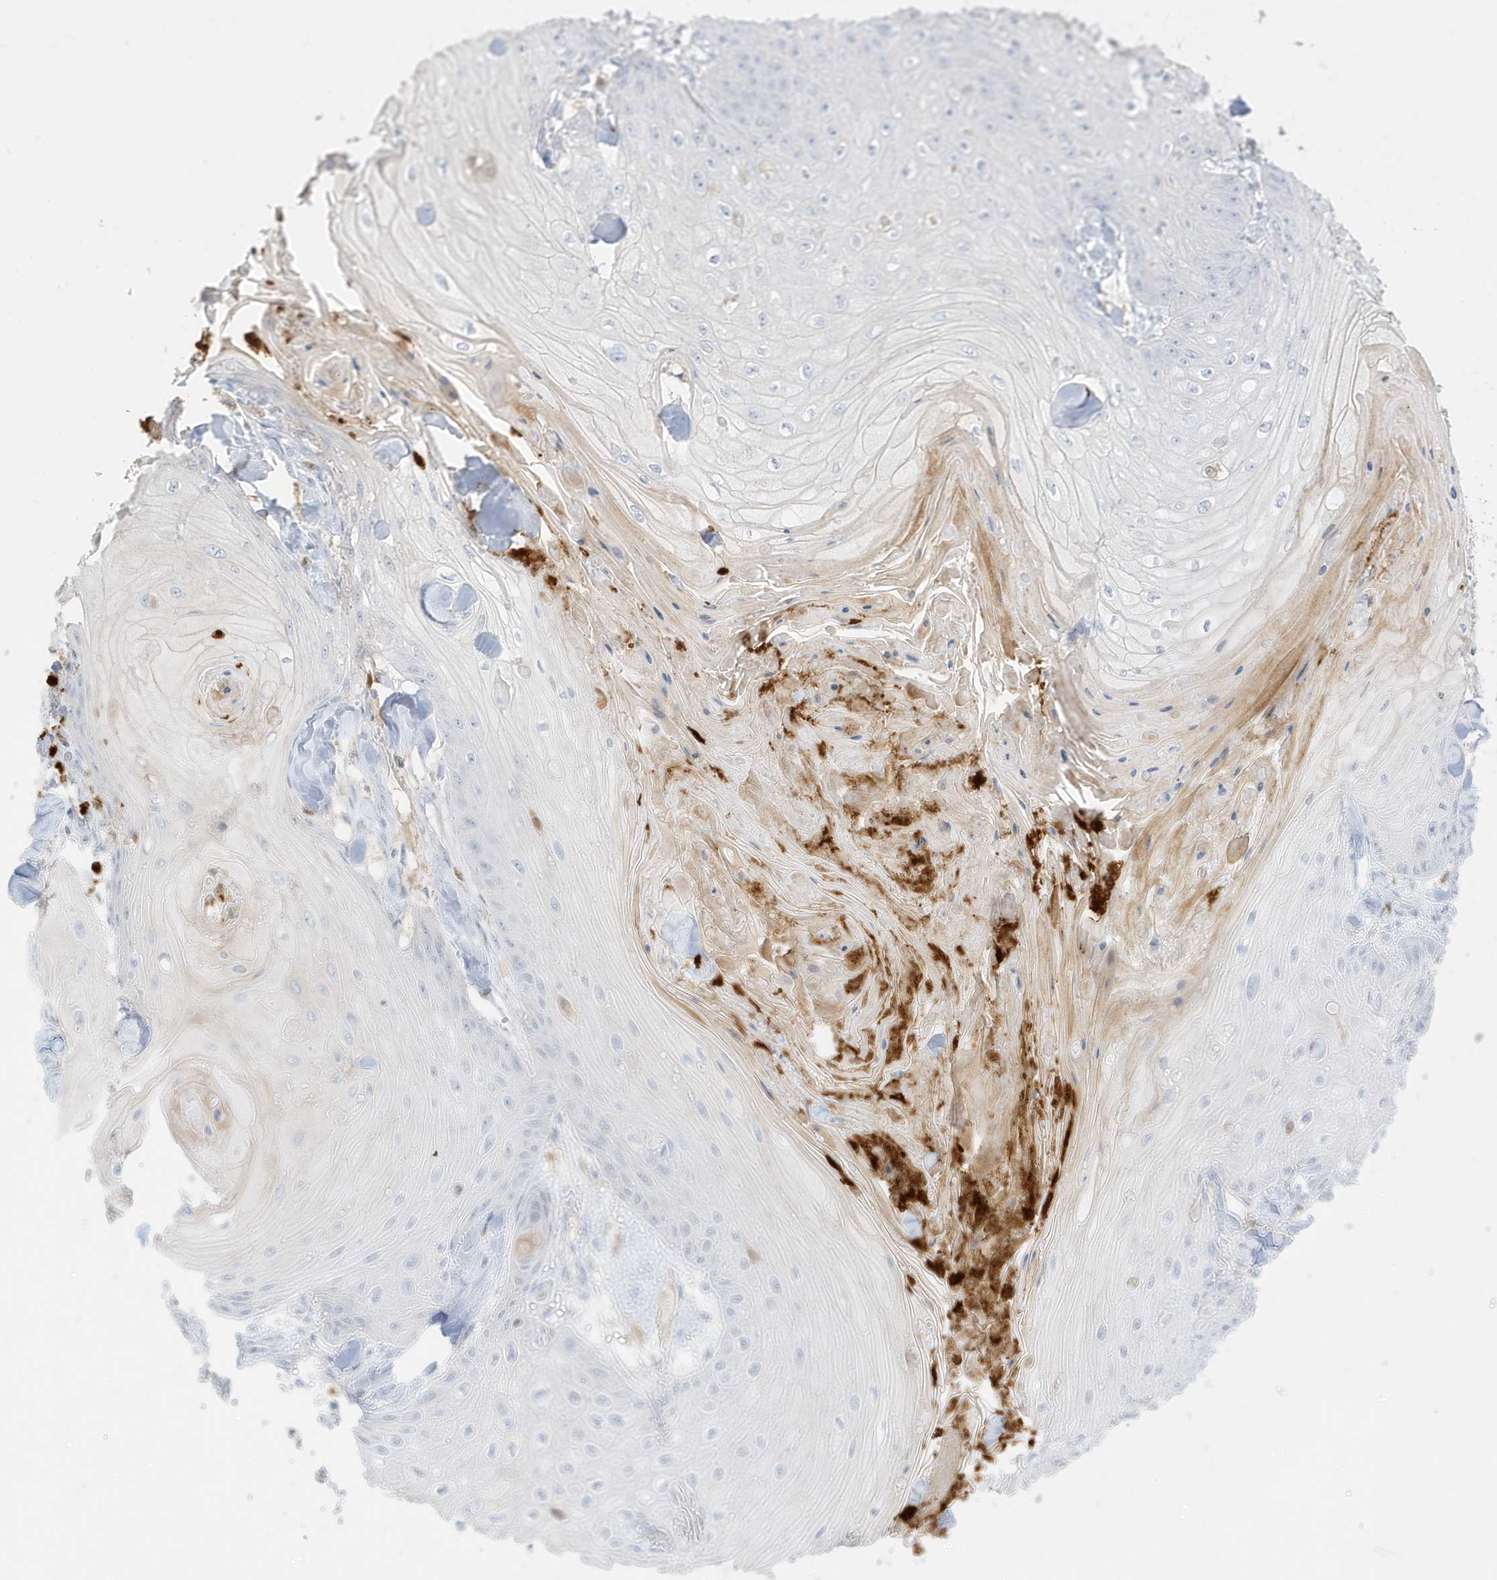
{"staining": {"intensity": "negative", "quantity": "none", "location": "none"}, "tissue": "skin cancer", "cell_type": "Tumor cells", "image_type": "cancer", "snomed": [{"axis": "morphology", "description": "Squamous cell carcinoma, NOS"}, {"axis": "topography", "description": "Skin"}], "caption": "An immunohistochemistry (IHC) histopathology image of skin cancer is shown. There is no staining in tumor cells of skin cancer.", "gene": "GCA", "patient": {"sex": "male", "age": 74}}